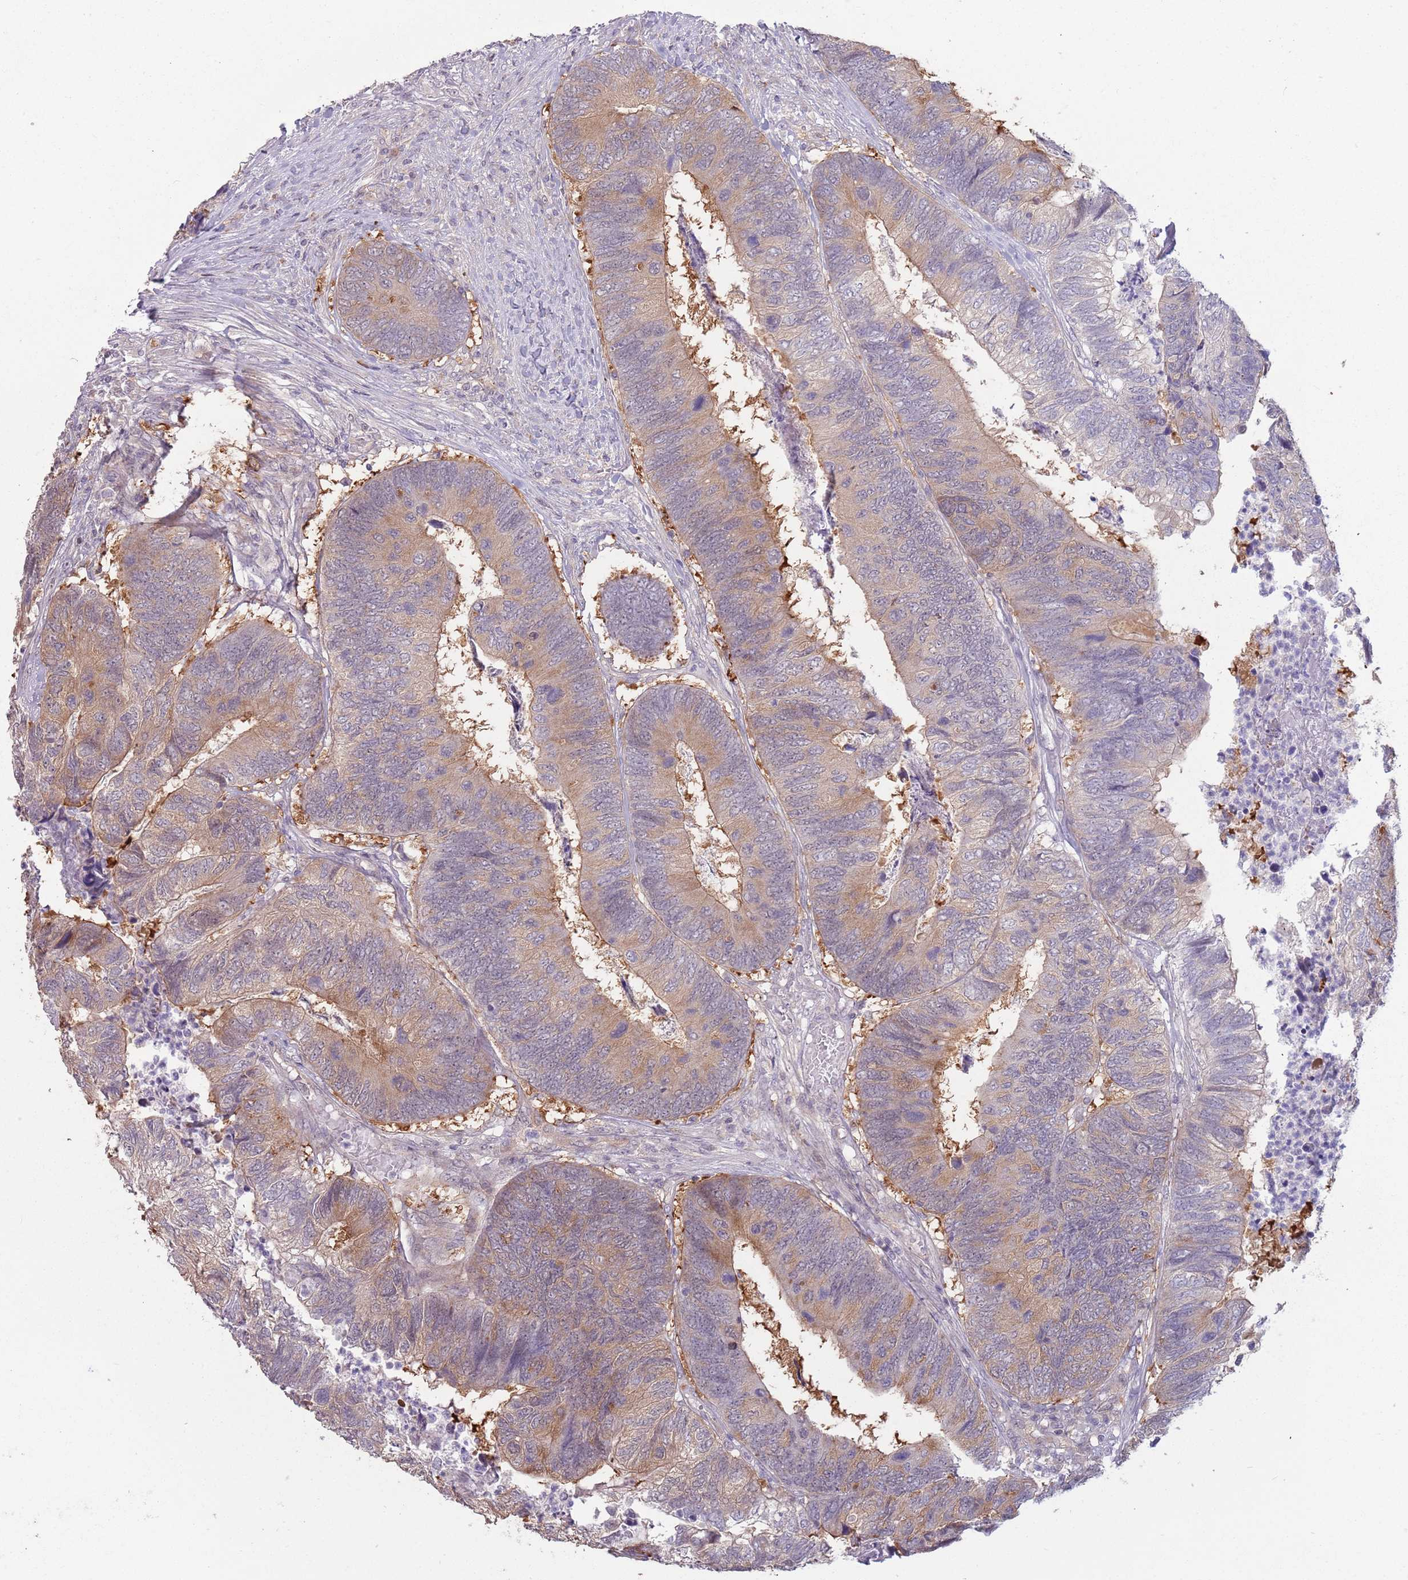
{"staining": {"intensity": "weak", "quantity": "25%-75%", "location": "cytoplasmic/membranous"}, "tissue": "colorectal cancer", "cell_type": "Tumor cells", "image_type": "cancer", "snomed": [{"axis": "morphology", "description": "Adenocarcinoma, NOS"}, {"axis": "topography", "description": "Colon"}], "caption": "Immunohistochemical staining of human colorectal cancer exhibits weak cytoplasmic/membranous protein staining in approximately 25%-75% of tumor cells.", "gene": "LDHD", "patient": {"sex": "female", "age": 67}}